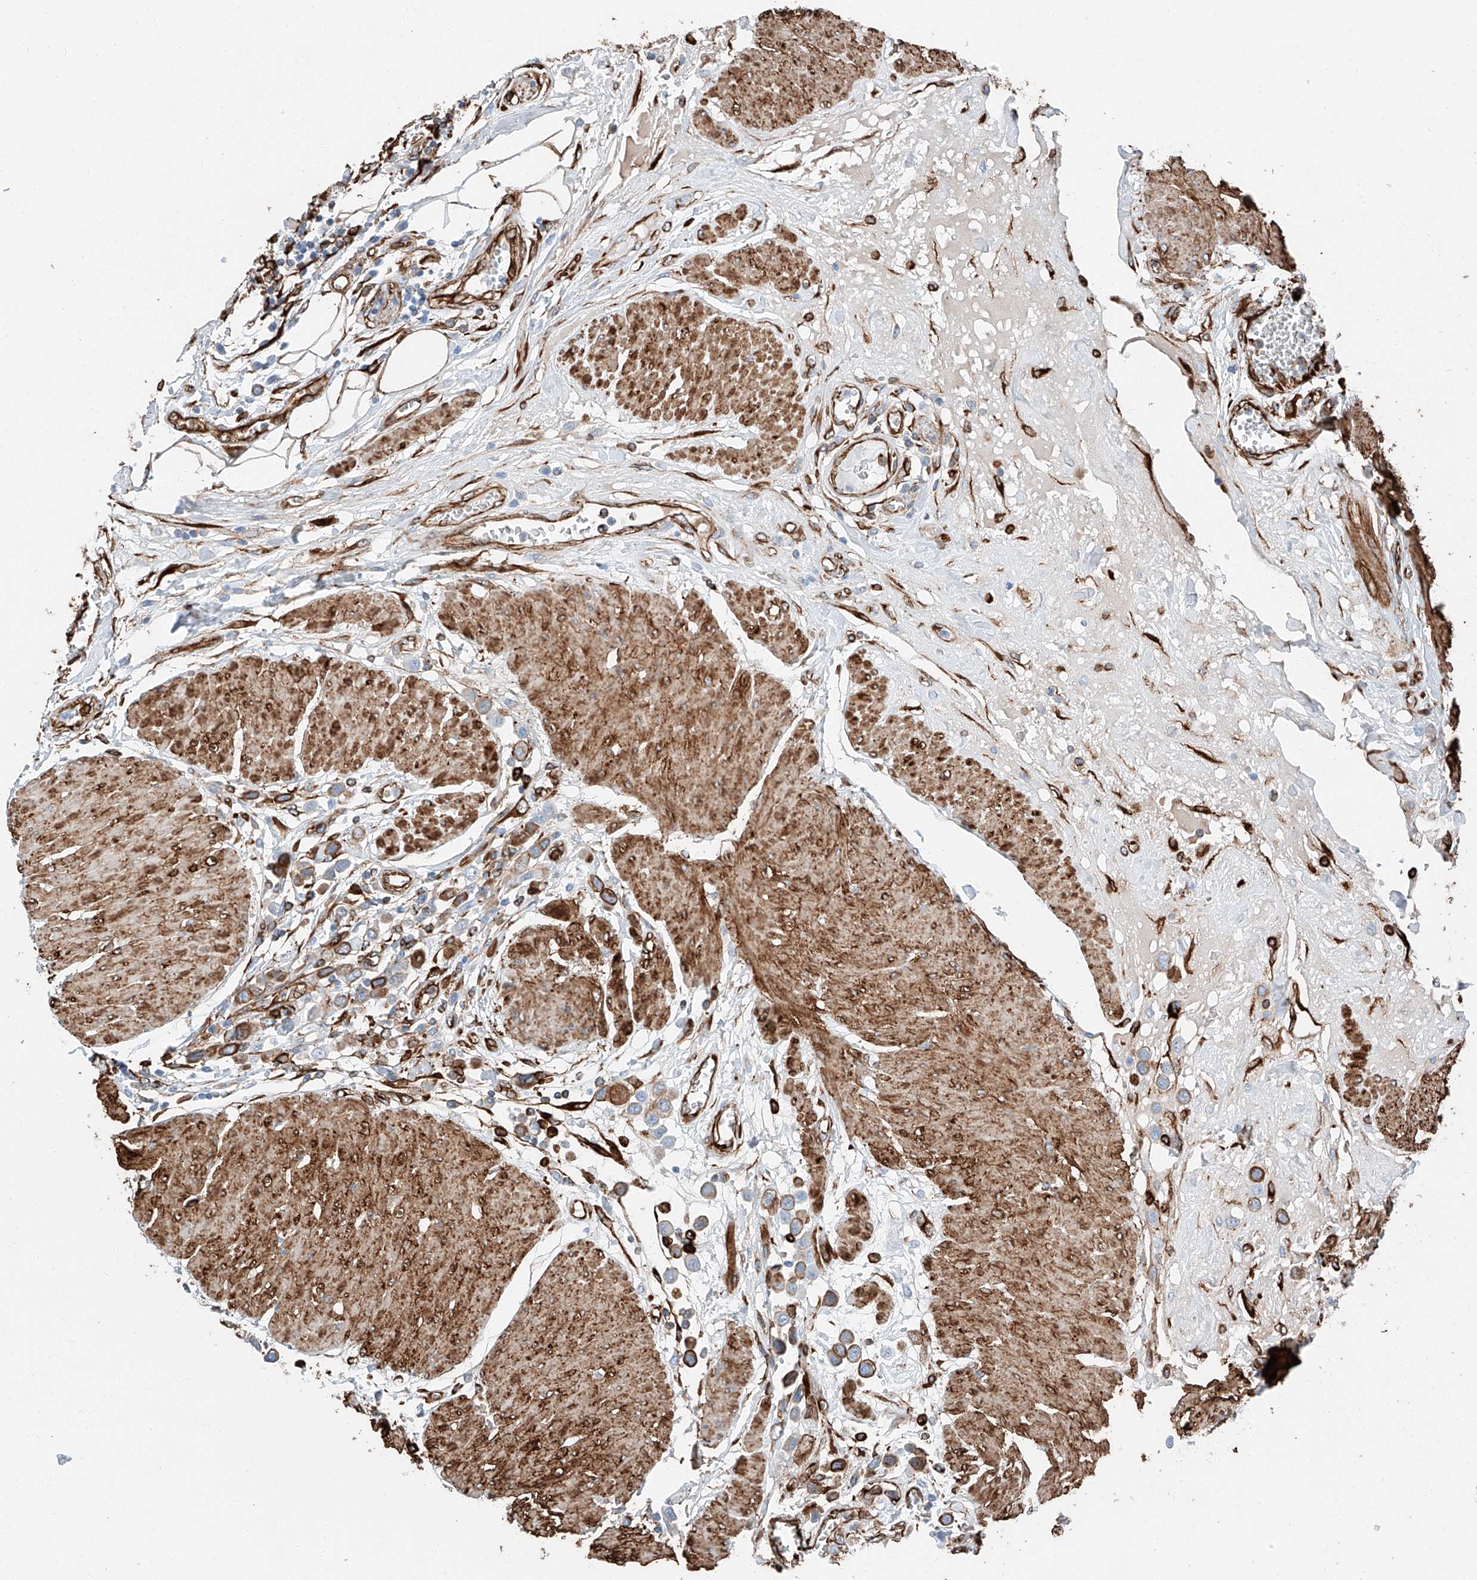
{"staining": {"intensity": "moderate", "quantity": ">75%", "location": "cytoplasmic/membranous"}, "tissue": "urothelial cancer", "cell_type": "Tumor cells", "image_type": "cancer", "snomed": [{"axis": "morphology", "description": "Urothelial carcinoma, High grade"}, {"axis": "topography", "description": "Urinary bladder"}], "caption": "Human urothelial carcinoma (high-grade) stained for a protein (brown) shows moderate cytoplasmic/membranous positive staining in approximately >75% of tumor cells.", "gene": "ZNF804A", "patient": {"sex": "male", "age": 50}}